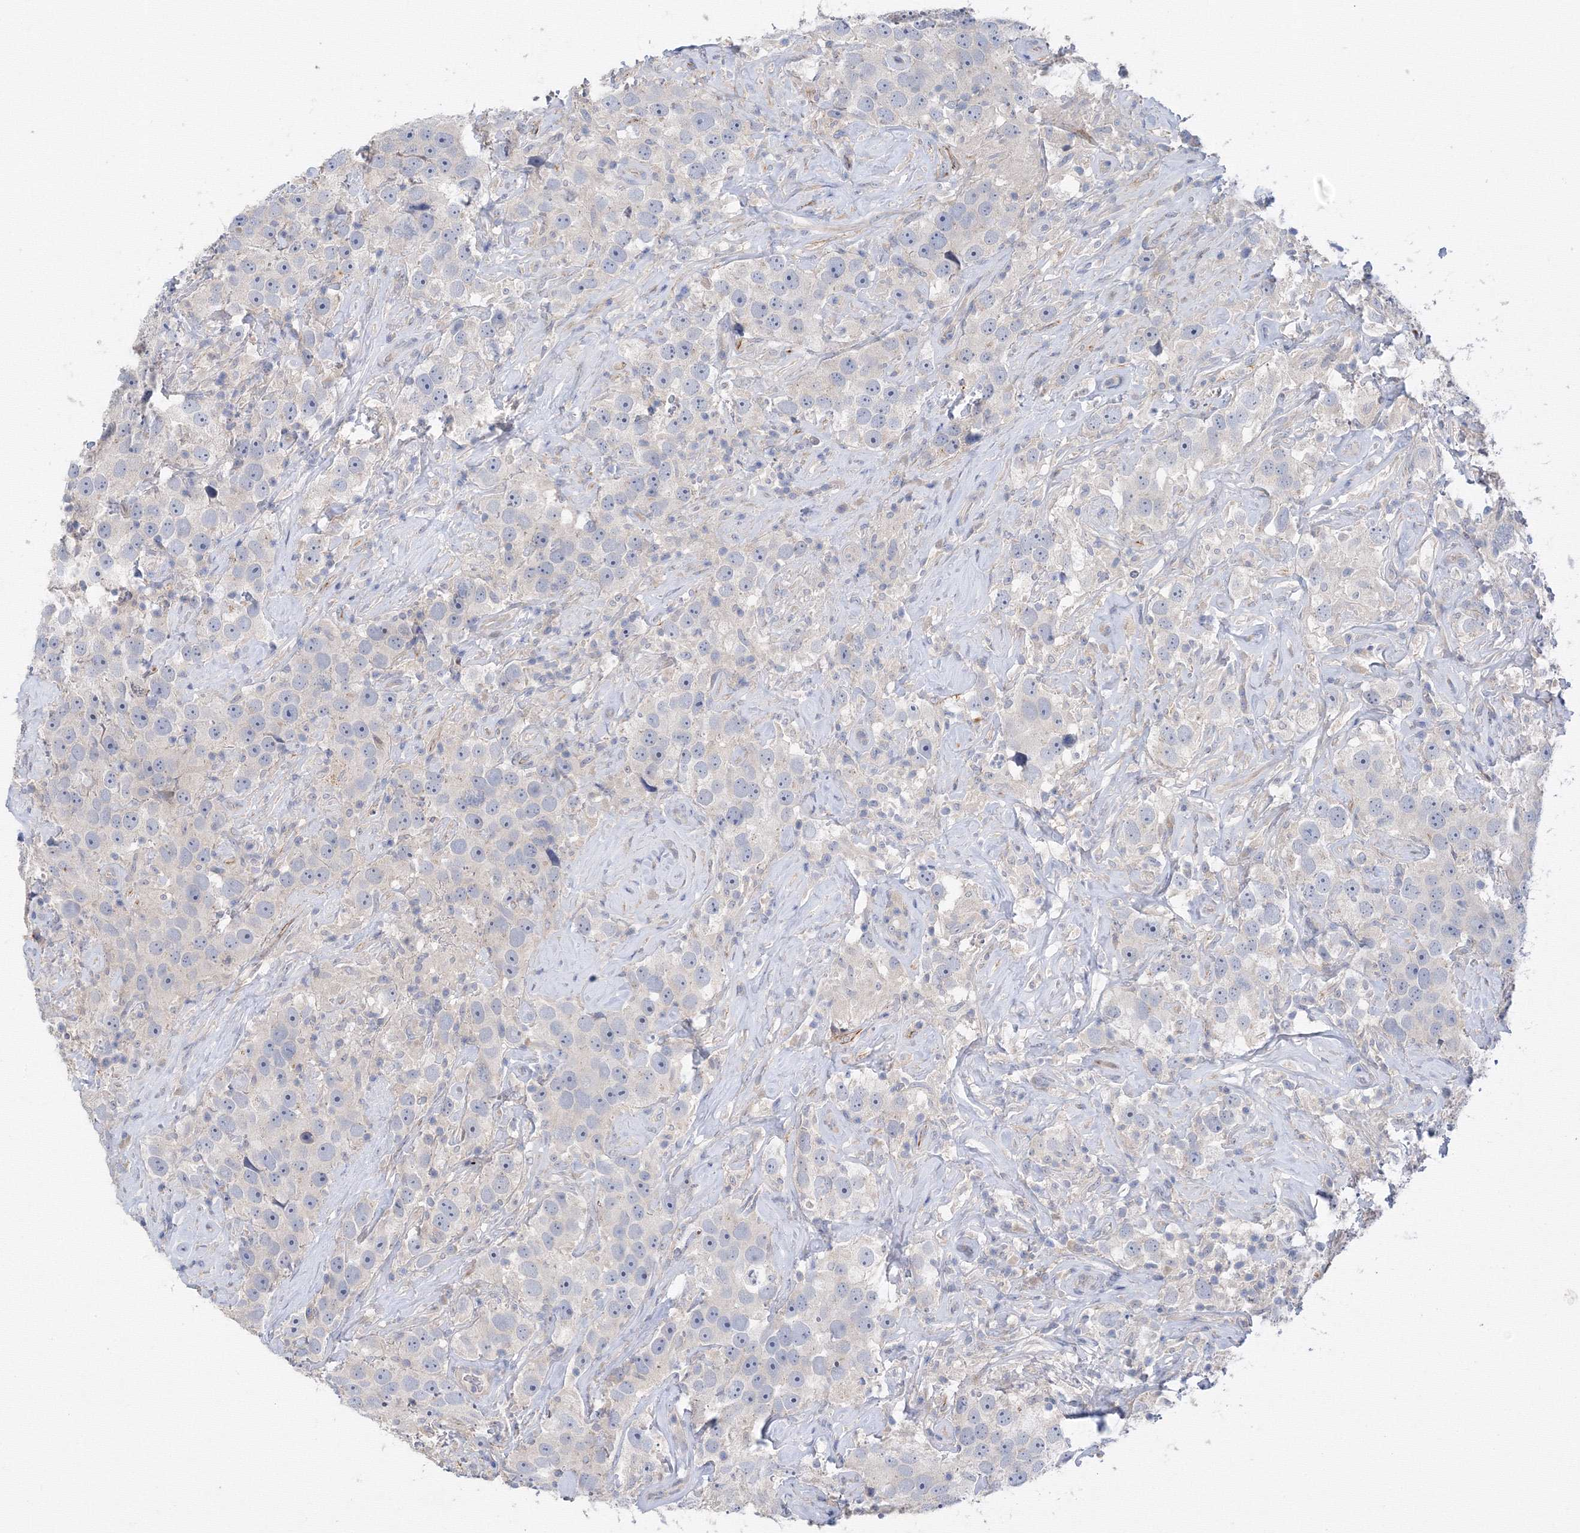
{"staining": {"intensity": "negative", "quantity": "none", "location": "none"}, "tissue": "testis cancer", "cell_type": "Tumor cells", "image_type": "cancer", "snomed": [{"axis": "morphology", "description": "Seminoma, NOS"}, {"axis": "topography", "description": "Testis"}], "caption": "Immunohistochemistry of human testis seminoma demonstrates no expression in tumor cells.", "gene": "DIS3L2", "patient": {"sex": "male", "age": 49}}